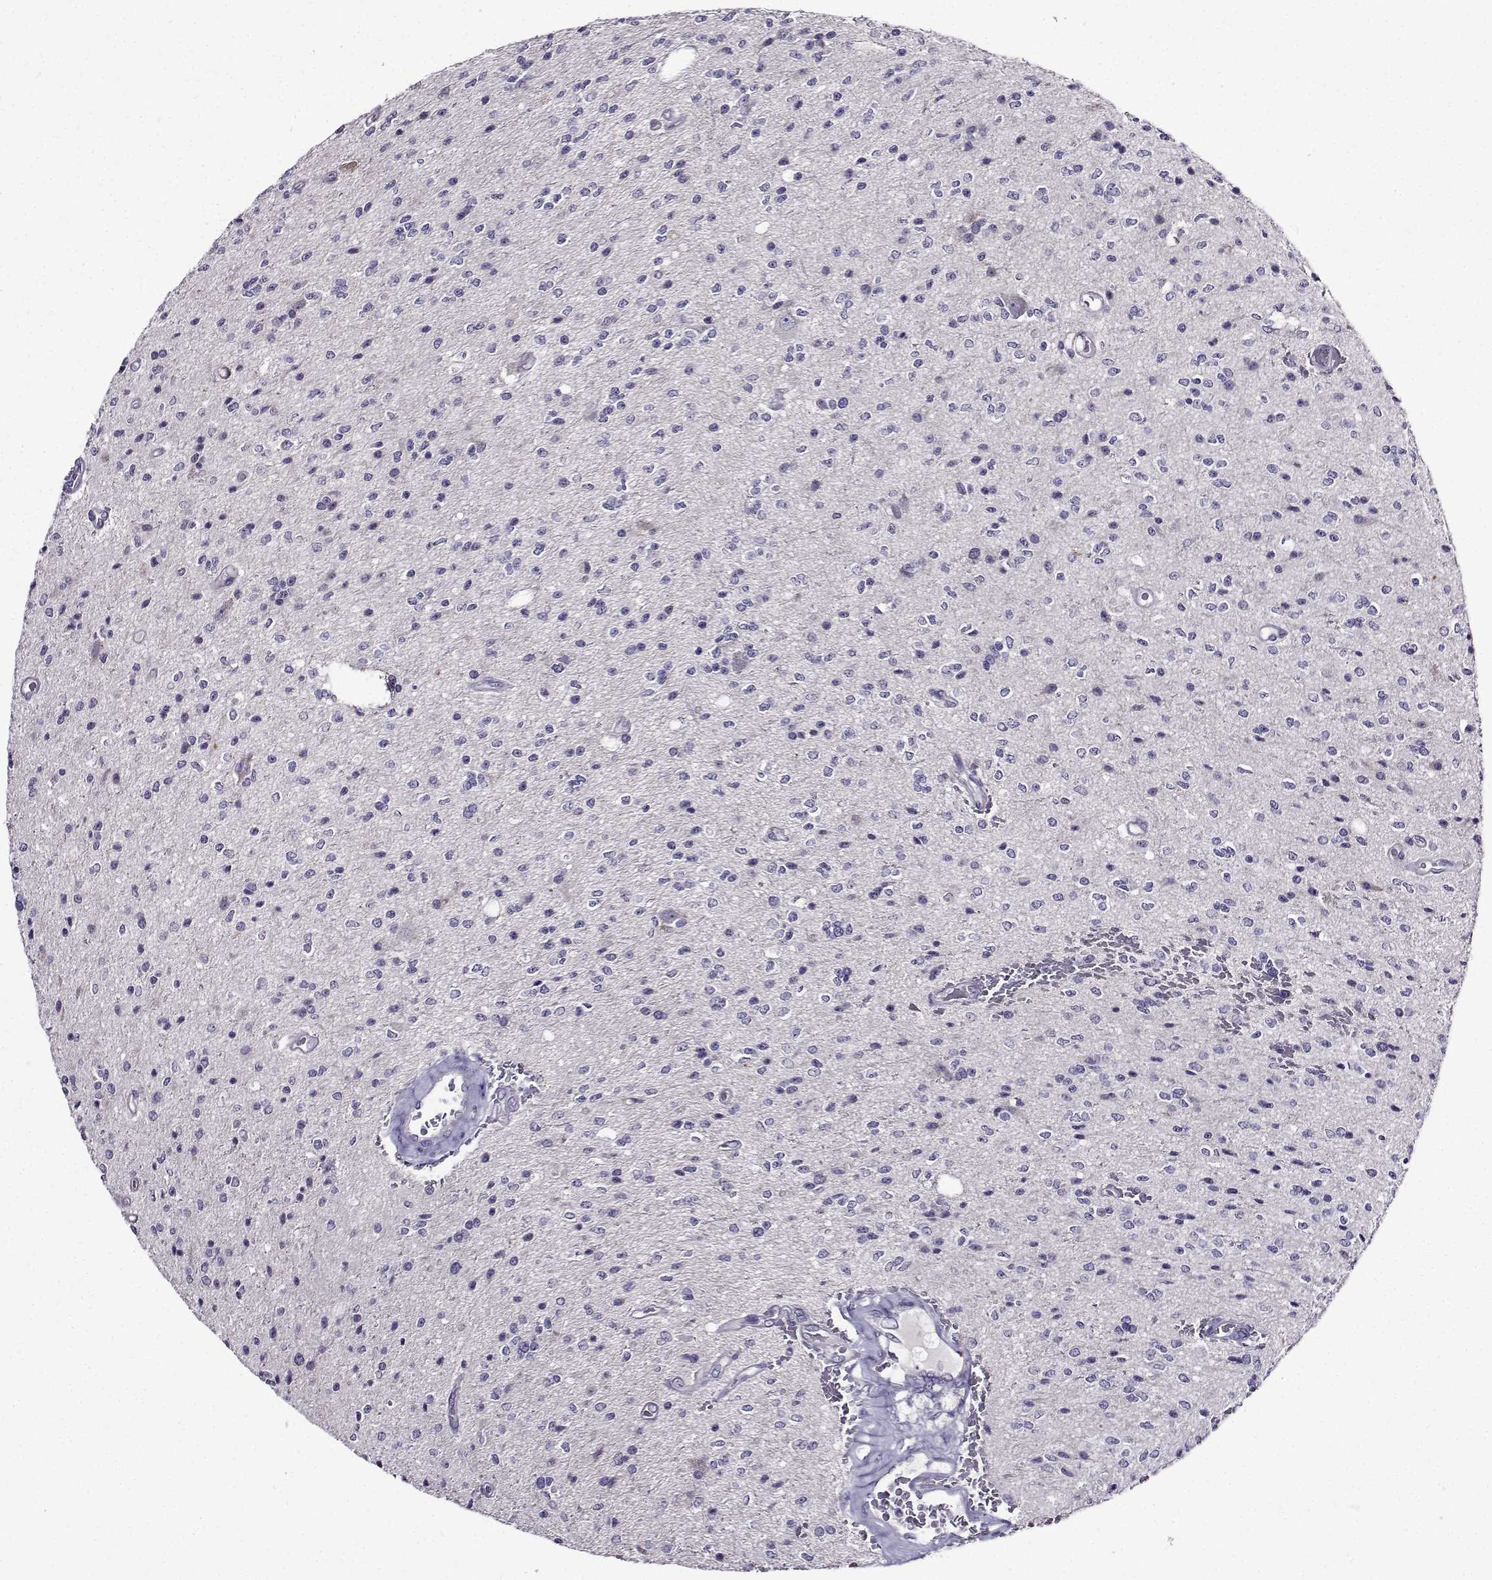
{"staining": {"intensity": "negative", "quantity": "none", "location": "none"}, "tissue": "glioma", "cell_type": "Tumor cells", "image_type": "cancer", "snomed": [{"axis": "morphology", "description": "Glioma, malignant, Low grade"}, {"axis": "topography", "description": "Brain"}], "caption": "Protein analysis of glioma displays no significant positivity in tumor cells. (DAB IHC, high magnification).", "gene": "TMEM266", "patient": {"sex": "male", "age": 67}}